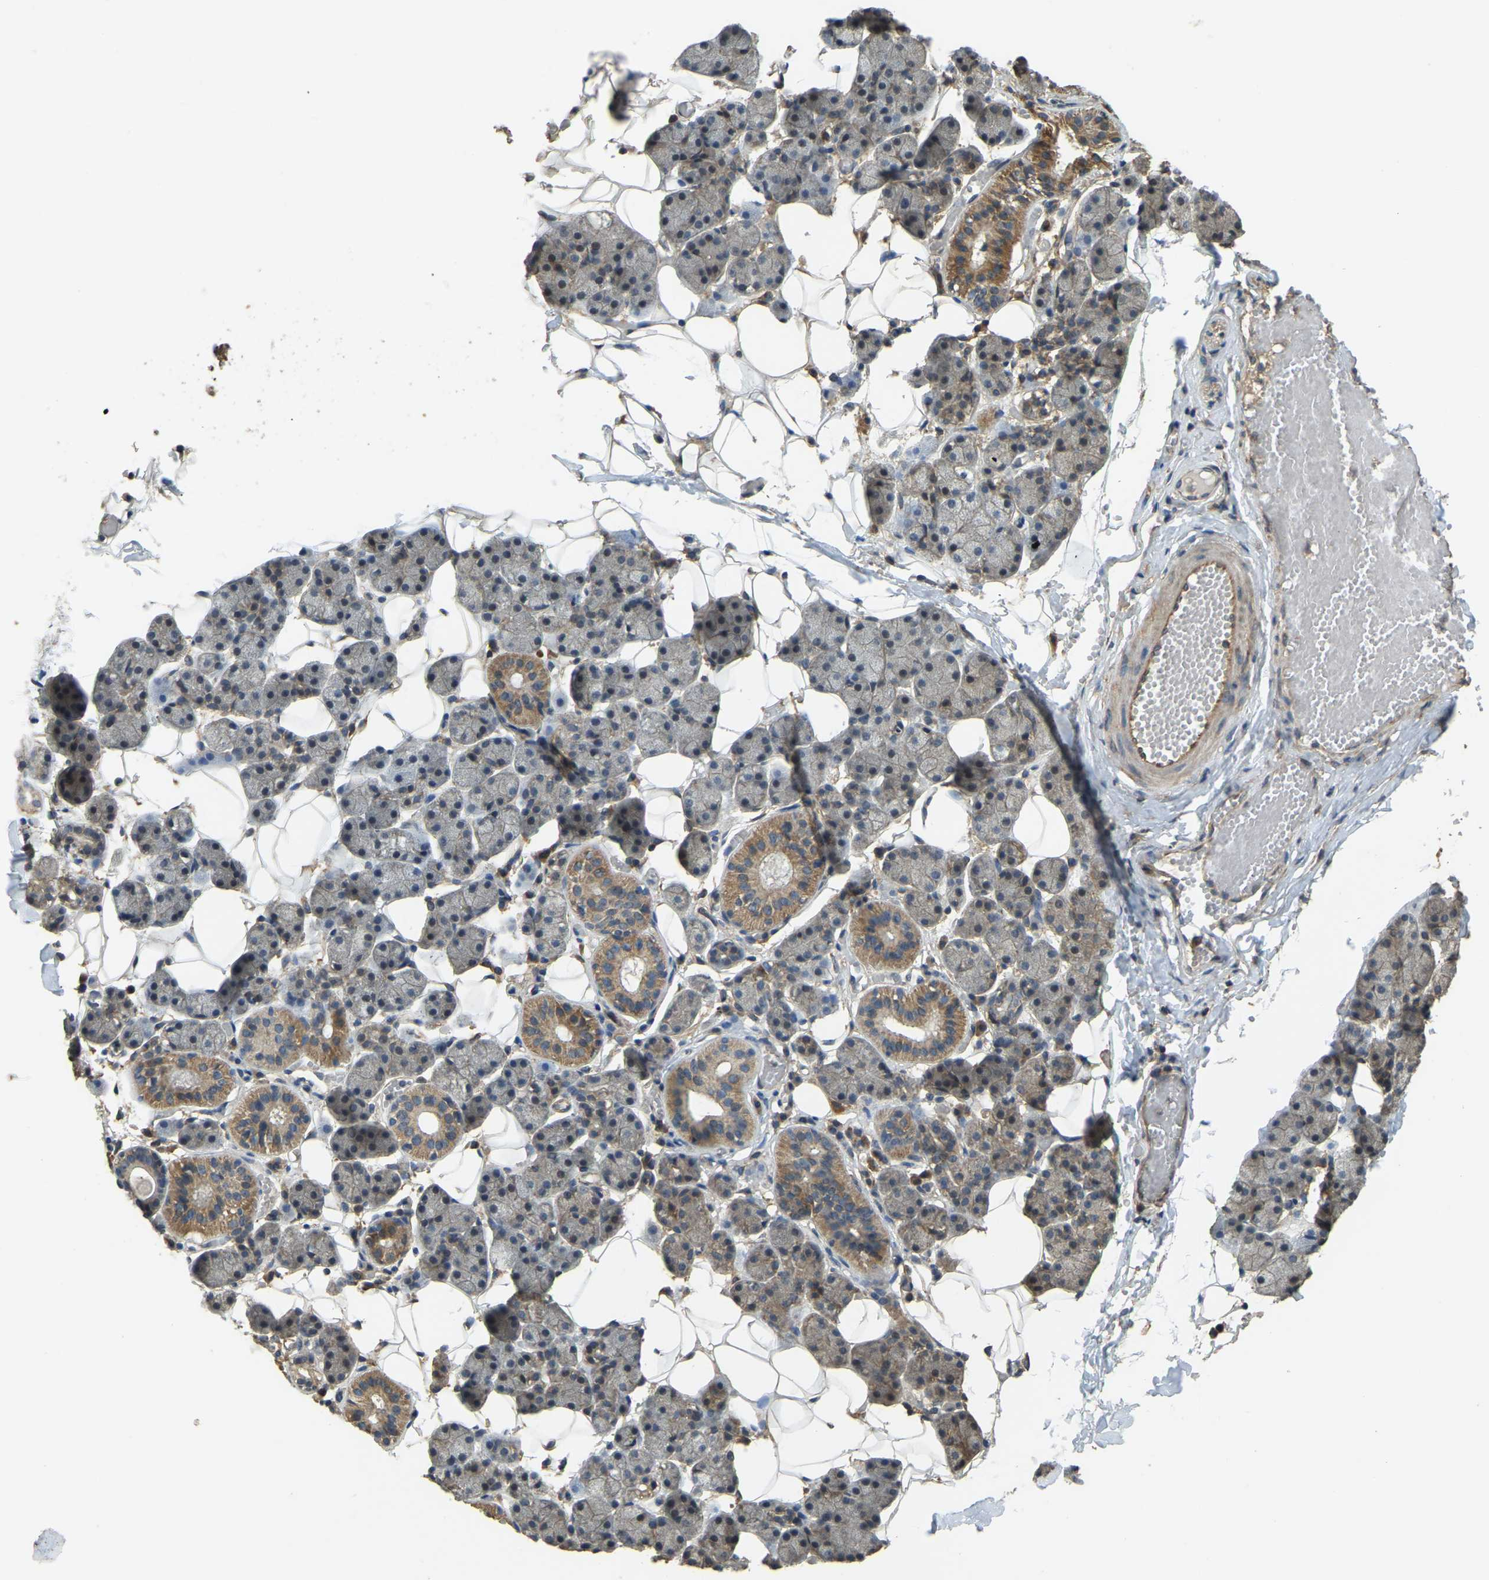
{"staining": {"intensity": "moderate", "quantity": "25%-75%", "location": "cytoplasmic/membranous"}, "tissue": "salivary gland", "cell_type": "Glandular cells", "image_type": "normal", "snomed": [{"axis": "morphology", "description": "Normal tissue, NOS"}, {"axis": "topography", "description": "Salivary gland"}], "caption": "The immunohistochemical stain shows moderate cytoplasmic/membranous staining in glandular cells of benign salivary gland.", "gene": "GNG2", "patient": {"sex": "female", "age": 33}}